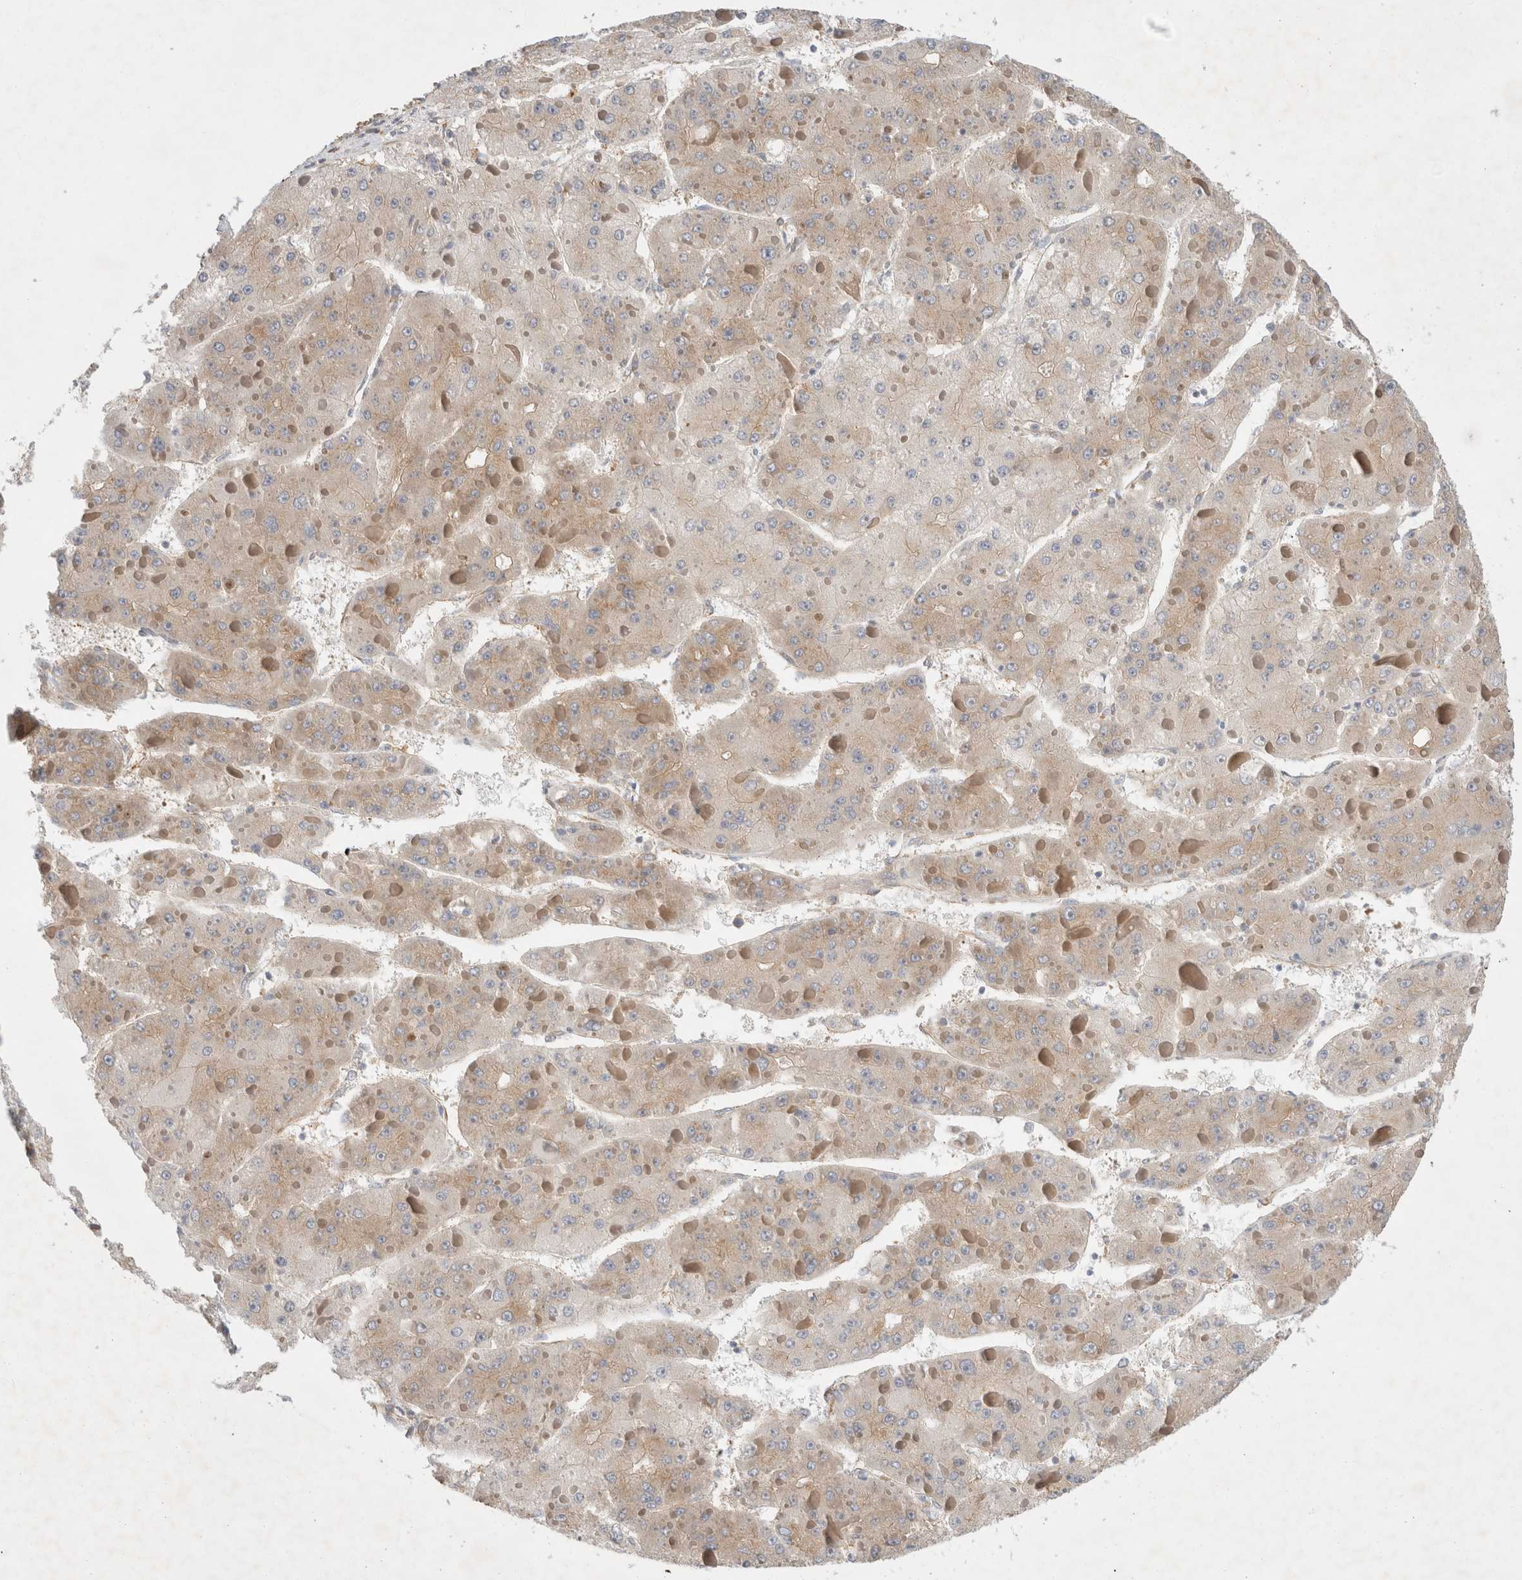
{"staining": {"intensity": "weak", "quantity": ">75%", "location": "cytoplasmic/membranous"}, "tissue": "liver cancer", "cell_type": "Tumor cells", "image_type": "cancer", "snomed": [{"axis": "morphology", "description": "Carcinoma, Hepatocellular, NOS"}, {"axis": "topography", "description": "Liver"}], "caption": "Protein staining of liver cancer tissue shows weak cytoplasmic/membranous positivity in about >75% of tumor cells.", "gene": "GPR150", "patient": {"sex": "female", "age": 73}}